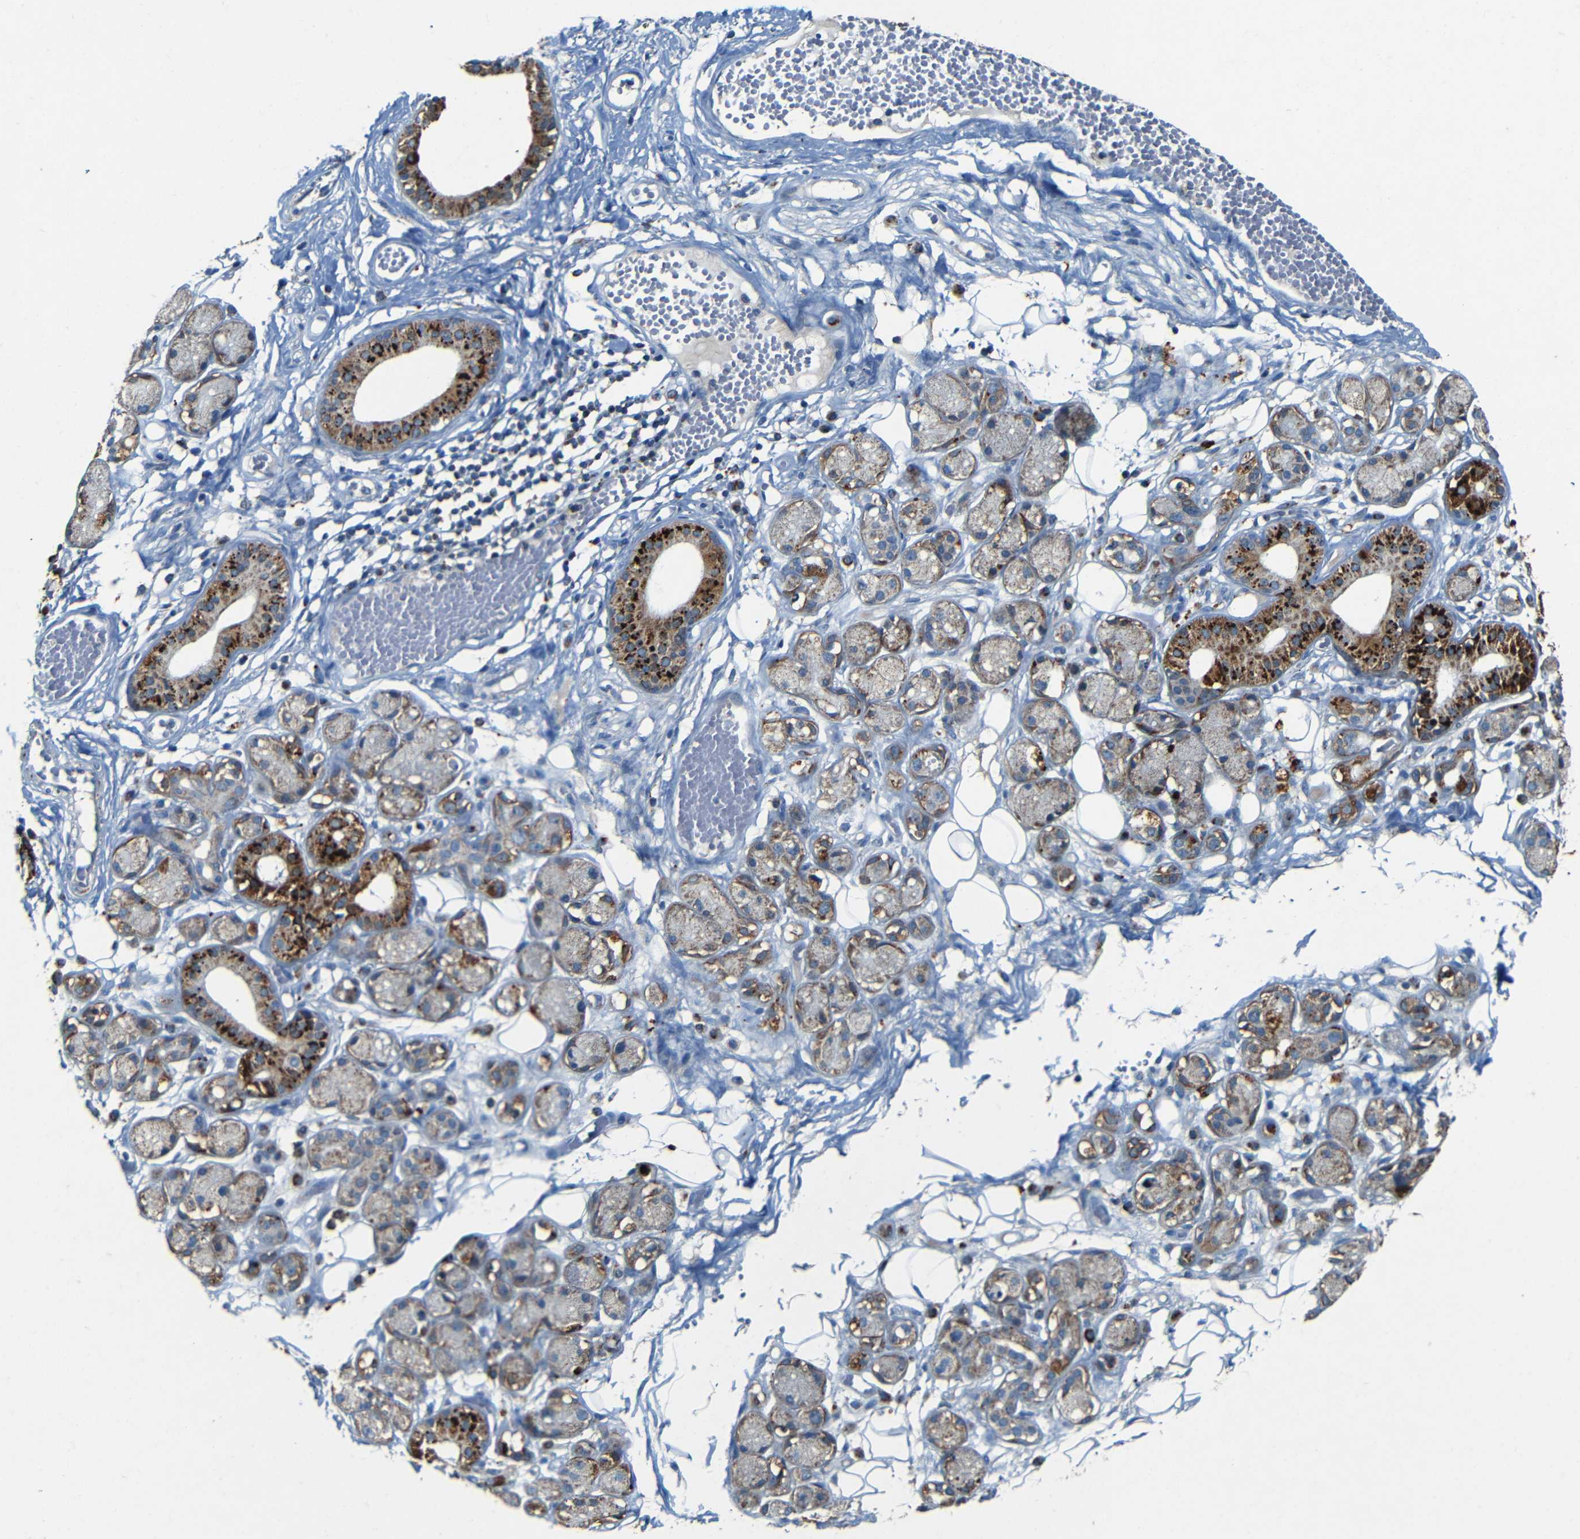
{"staining": {"intensity": "negative", "quantity": "none", "location": "none"}, "tissue": "adipose tissue", "cell_type": "Adipocytes", "image_type": "normal", "snomed": [{"axis": "morphology", "description": "Normal tissue, NOS"}, {"axis": "morphology", "description": "Inflammation, NOS"}, {"axis": "topography", "description": "Vascular tissue"}, {"axis": "topography", "description": "Salivary gland"}], "caption": "Protein analysis of unremarkable adipose tissue reveals no significant positivity in adipocytes.", "gene": "WSCD2", "patient": {"sex": "female", "age": 75}}